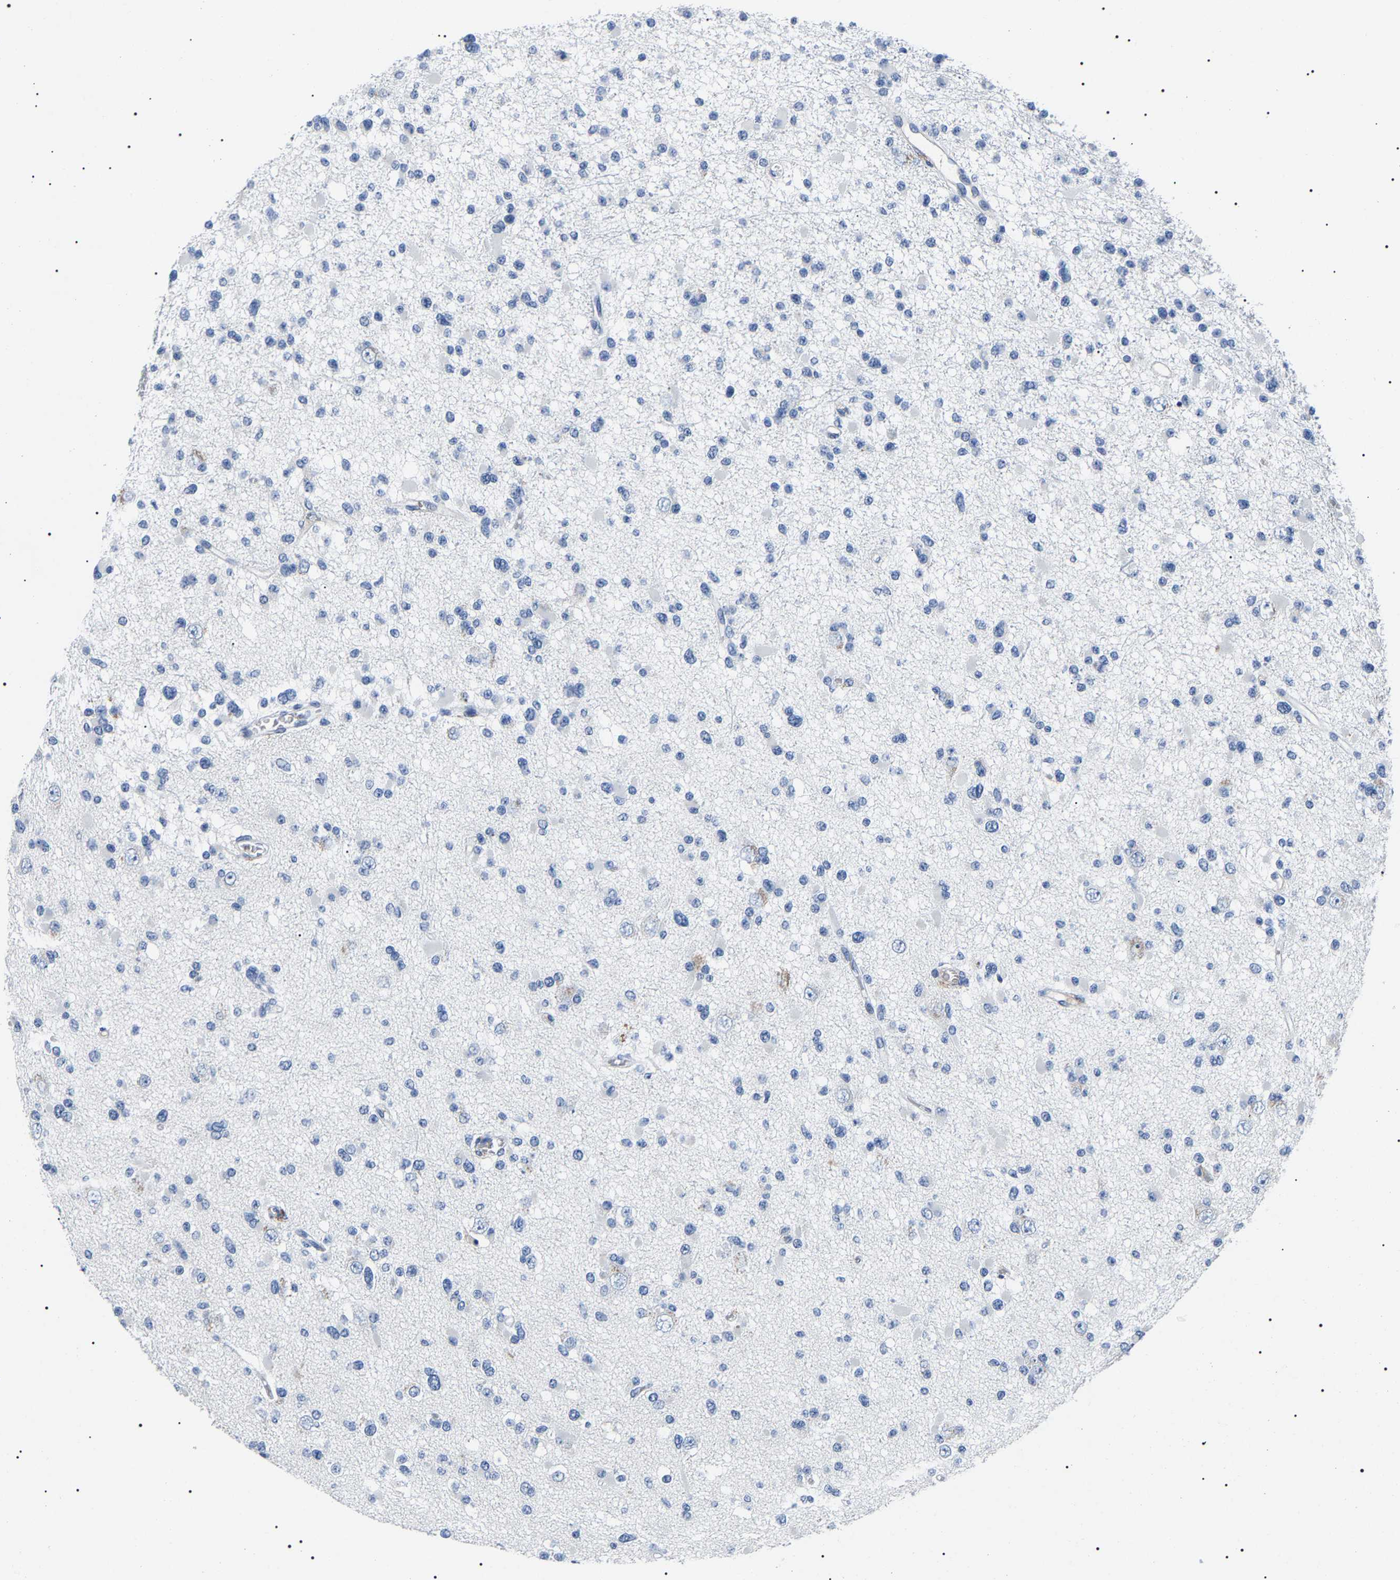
{"staining": {"intensity": "negative", "quantity": "none", "location": "none"}, "tissue": "glioma", "cell_type": "Tumor cells", "image_type": "cancer", "snomed": [{"axis": "morphology", "description": "Glioma, malignant, Low grade"}, {"axis": "topography", "description": "Brain"}], "caption": "The image reveals no staining of tumor cells in malignant glioma (low-grade).", "gene": "KLK15", "patient": {"sex": "female", "age": 22}}